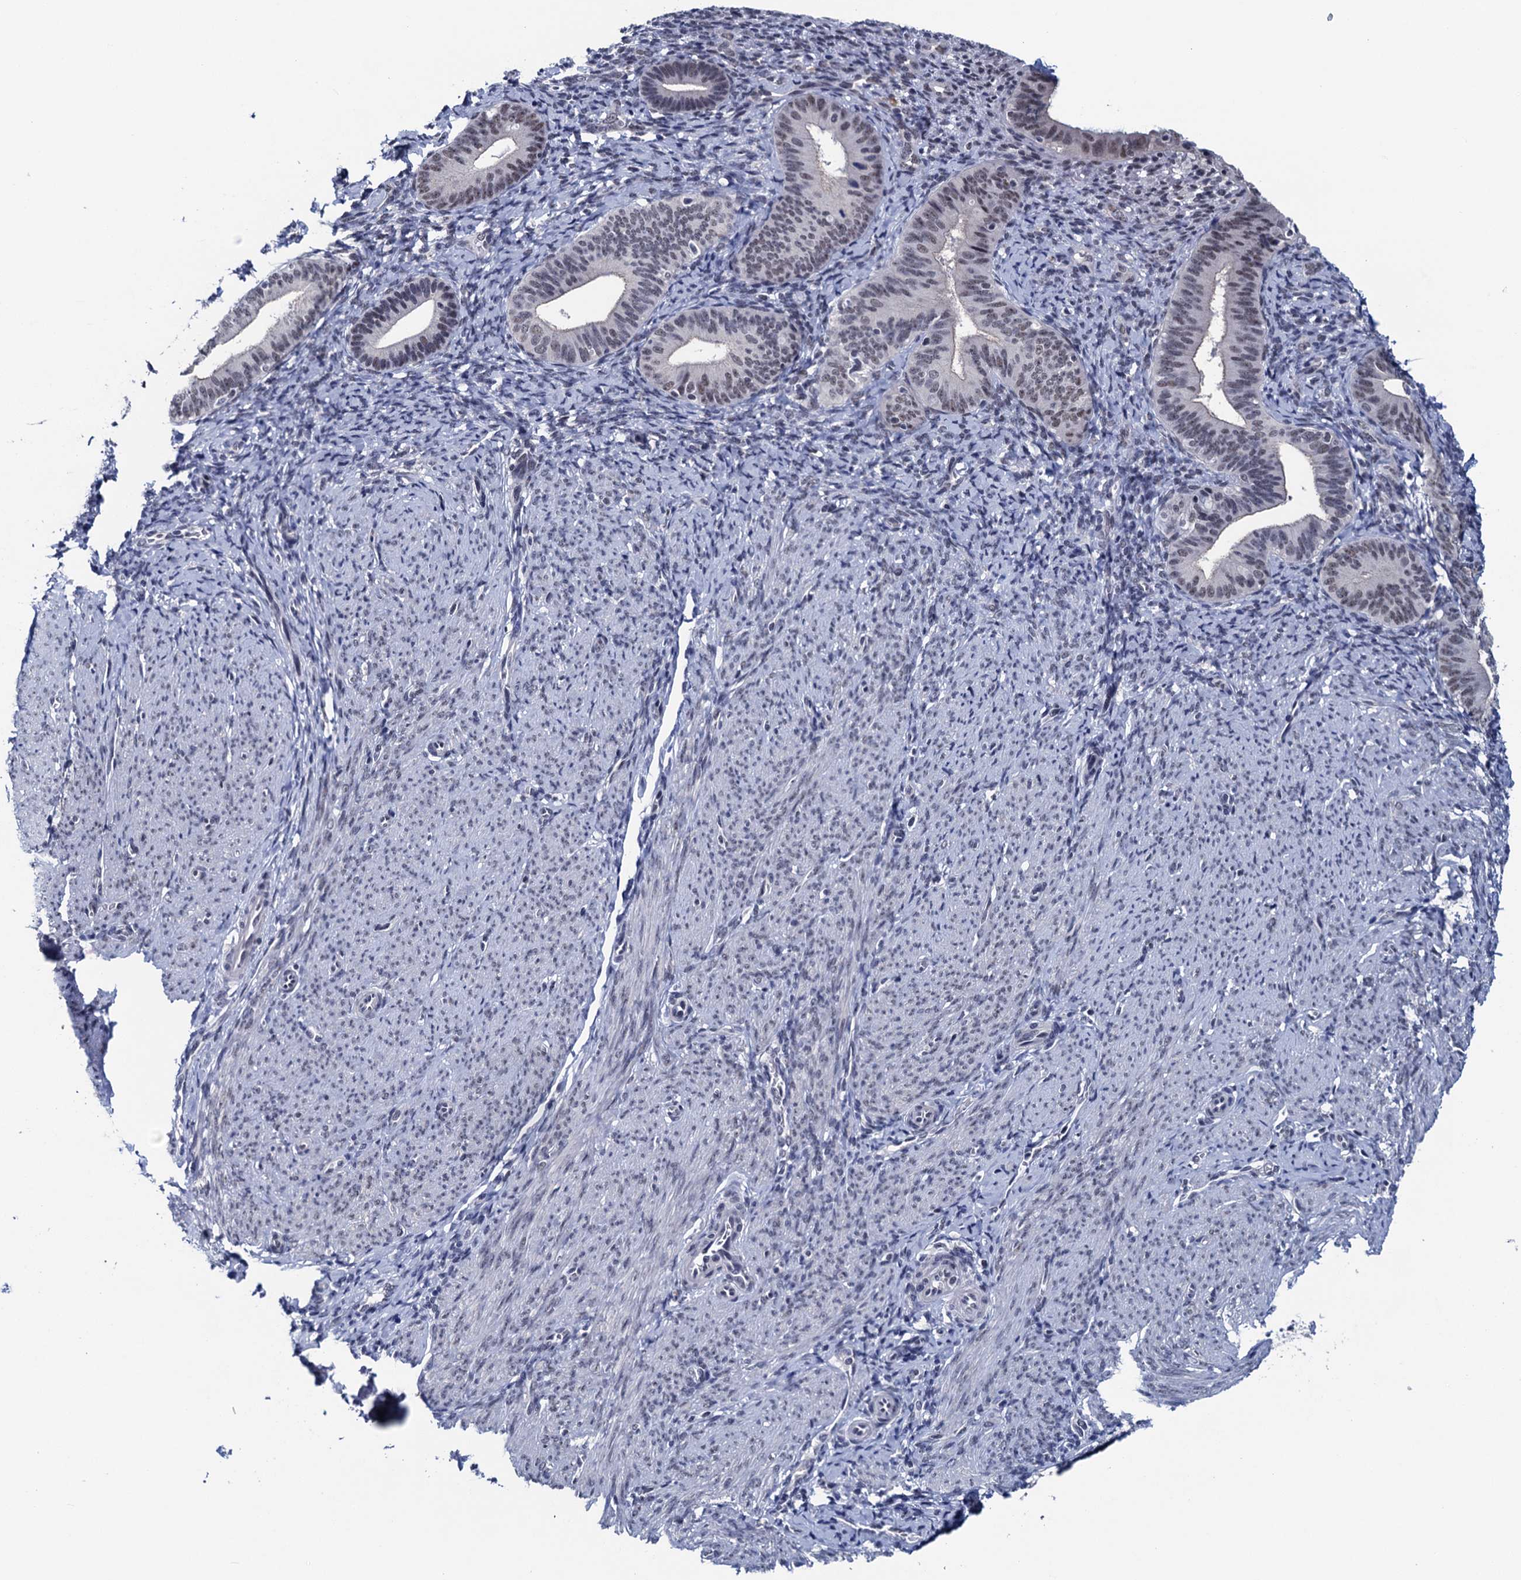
{"staining": {"intensity": "weak", "quantity": "<25%", "location": "nuclear"}, "tissue": "endometrium", "cell_type": "Cells in endometrial stroma", "image_type": "normal", "snomed": [{"axis": "morphology", "description": "Normal tissue, NOS"}, {"axis": "topography", "description": "Endometrium"}], "caption": "High magnification brightfield microscopy of unremarkable endometrium stained with DAB (brown) and counterstained with hematoxylin (blue): cells in endometrial stroma show no significant expression.", "gene": "FNBP4", "patient": {"sex": "female", "age": 65}}